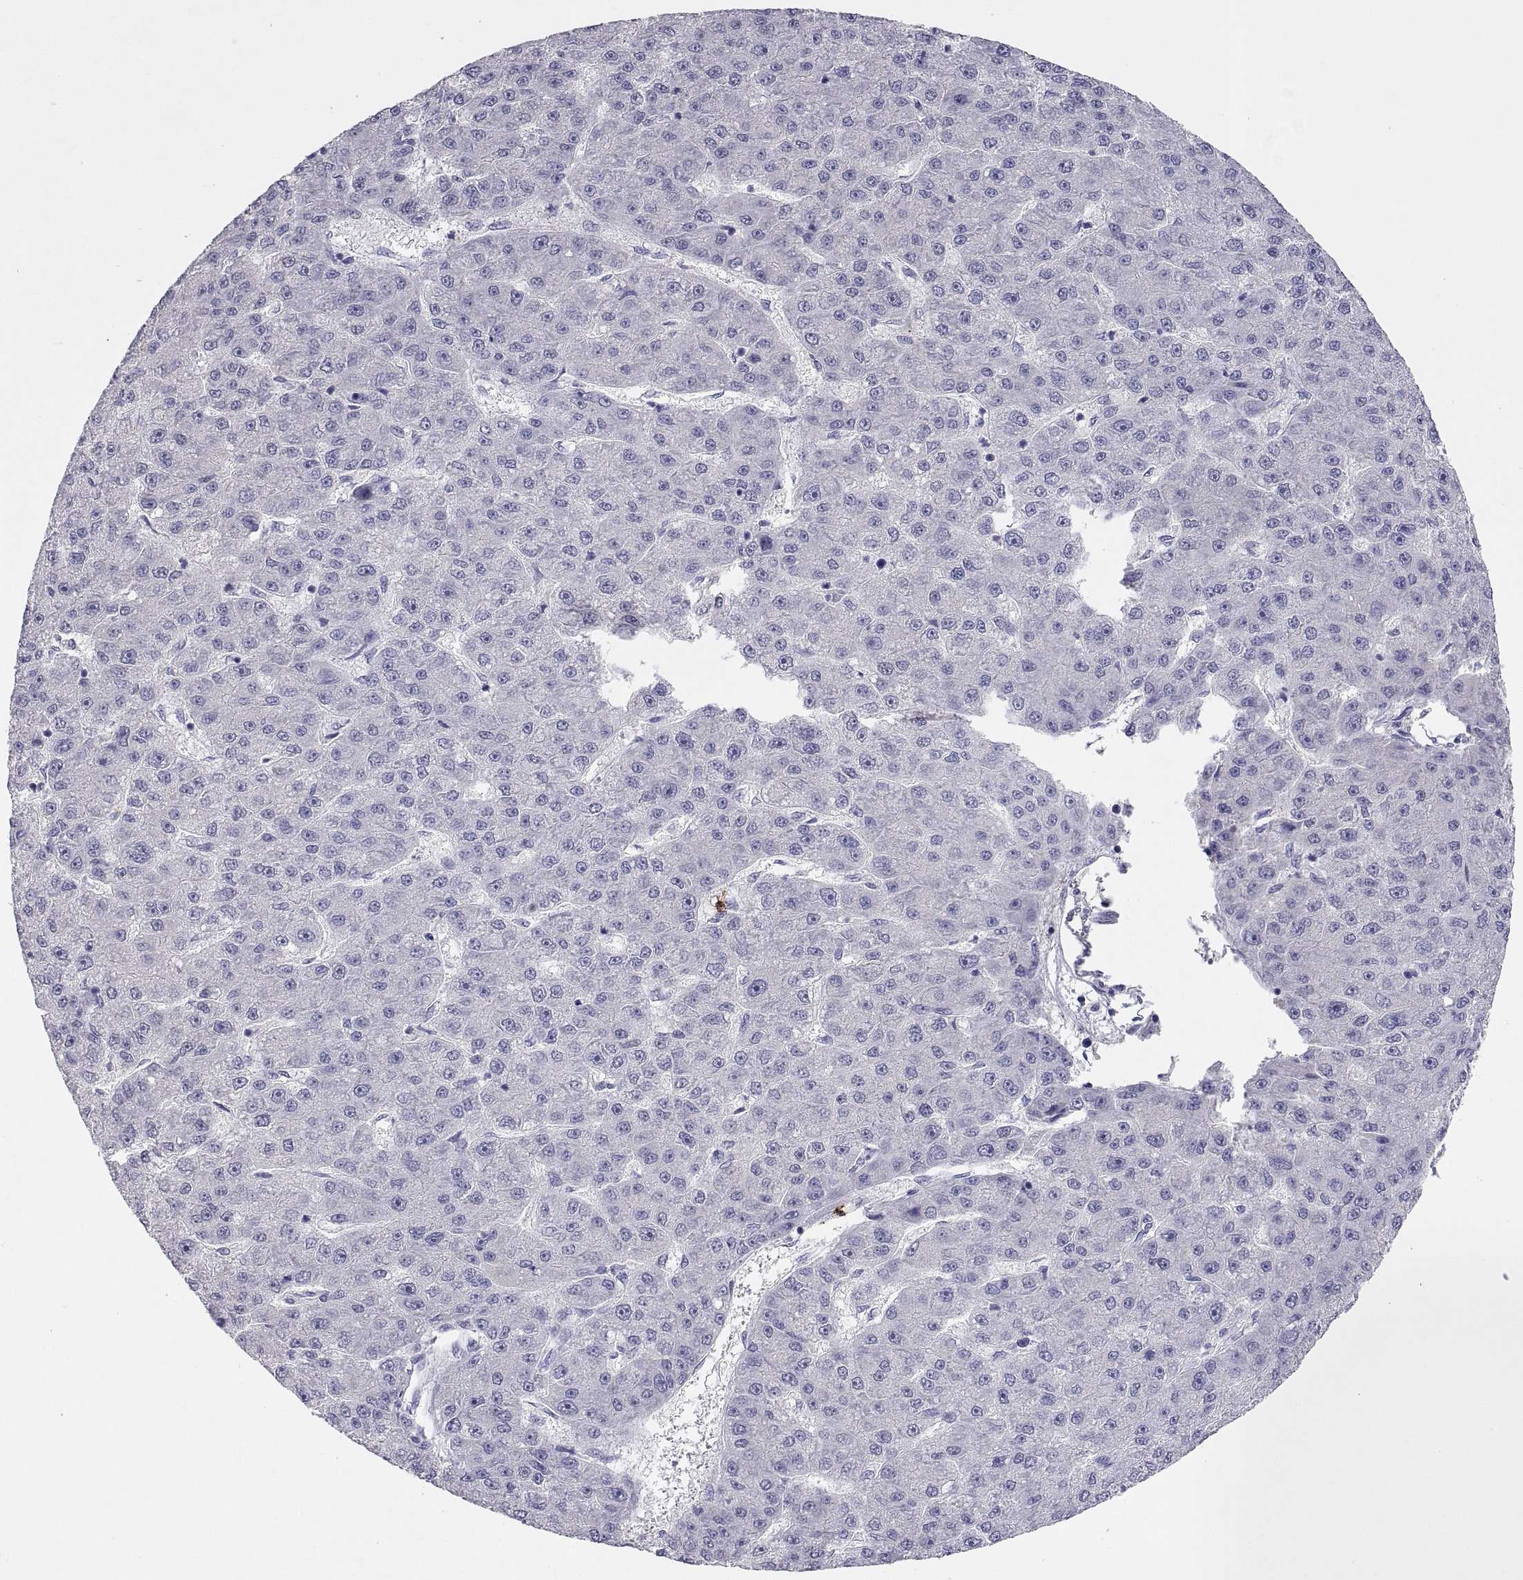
{"staining": {"intensity": "negative", "quantity": "none", "location": "none"}, "tissue": "liver cancer", "cell_type": "Tumor cells", "image_type": "cancer", "snomed": [{"axis": "morphology", "description": "Carcinoma, Hepatocellular, NOS"}, {"axis": "topography", "description": "Liver"}], "caption": "A photomicrograph of human liver hepatocellular carcinoma is negative for staining in tumor cells. The staining was performed using DAB to visualize the protein expression in brown, while the nuclei were stained in blue with hematoxylin (Magnification: 20x).", "gene": "MS4A1", "patient": {"sex": "male", "age": 67}}